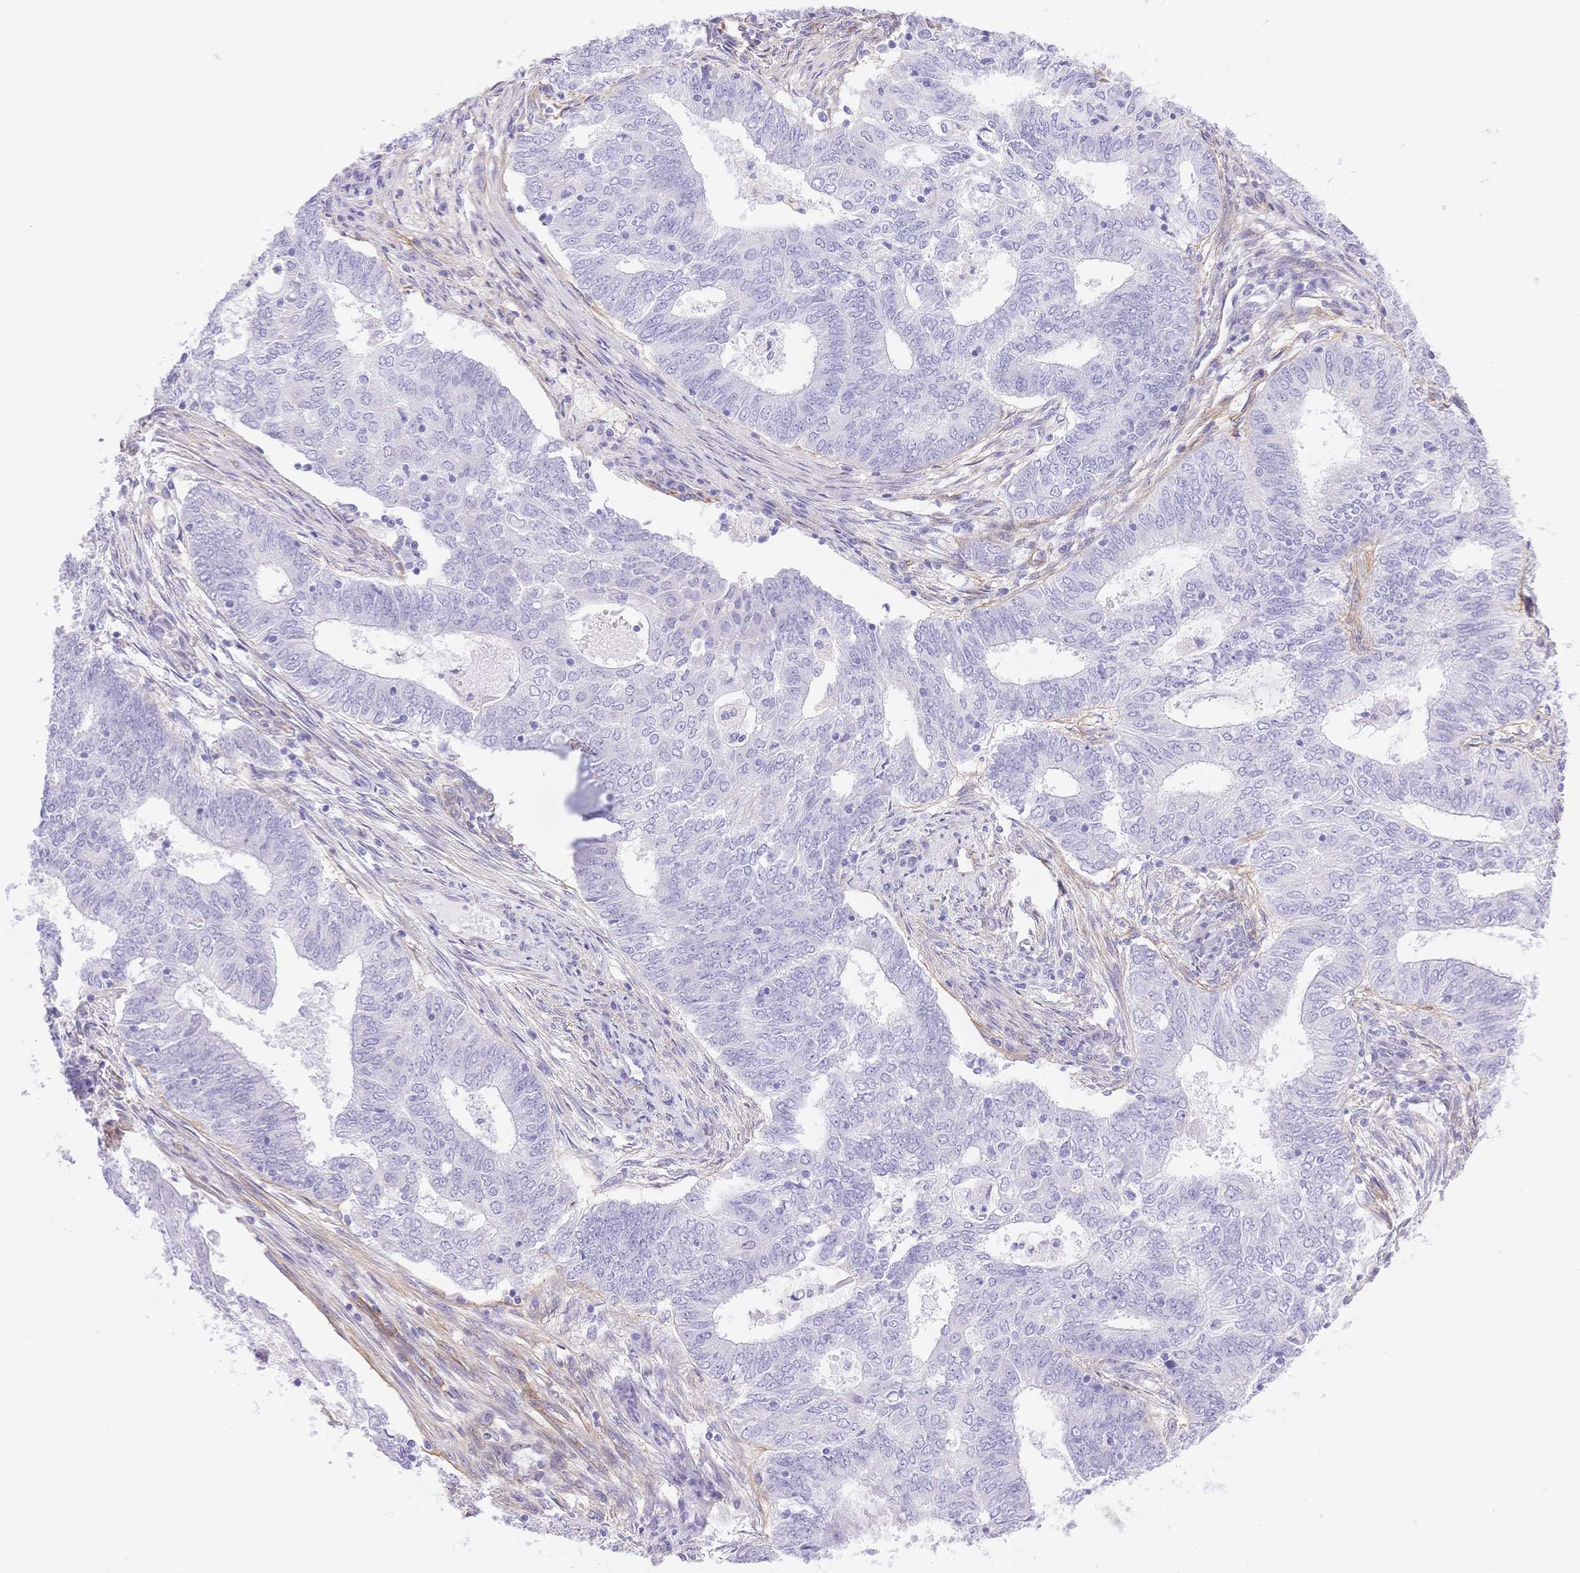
{"staining": {"intensity": "negative", "quantity": "none", "location": "none"}, "tissue": "endometrial cancer", "cell_type": "Tumor cells", "image_type": "cancer", "snomed": [{"axis": "morphology", "description": "Adenocarcinoma, NOS"}, {"axis": "topography", "description": "Endometrium"}], "caption": "The immunohistochemistry (IHC) micrograph has no significant staining in tumor cells of adenocarcinoma (endometrial) tissue.", "gene": "PDZD2", "patient": {"sex": "female", "age": 62}}